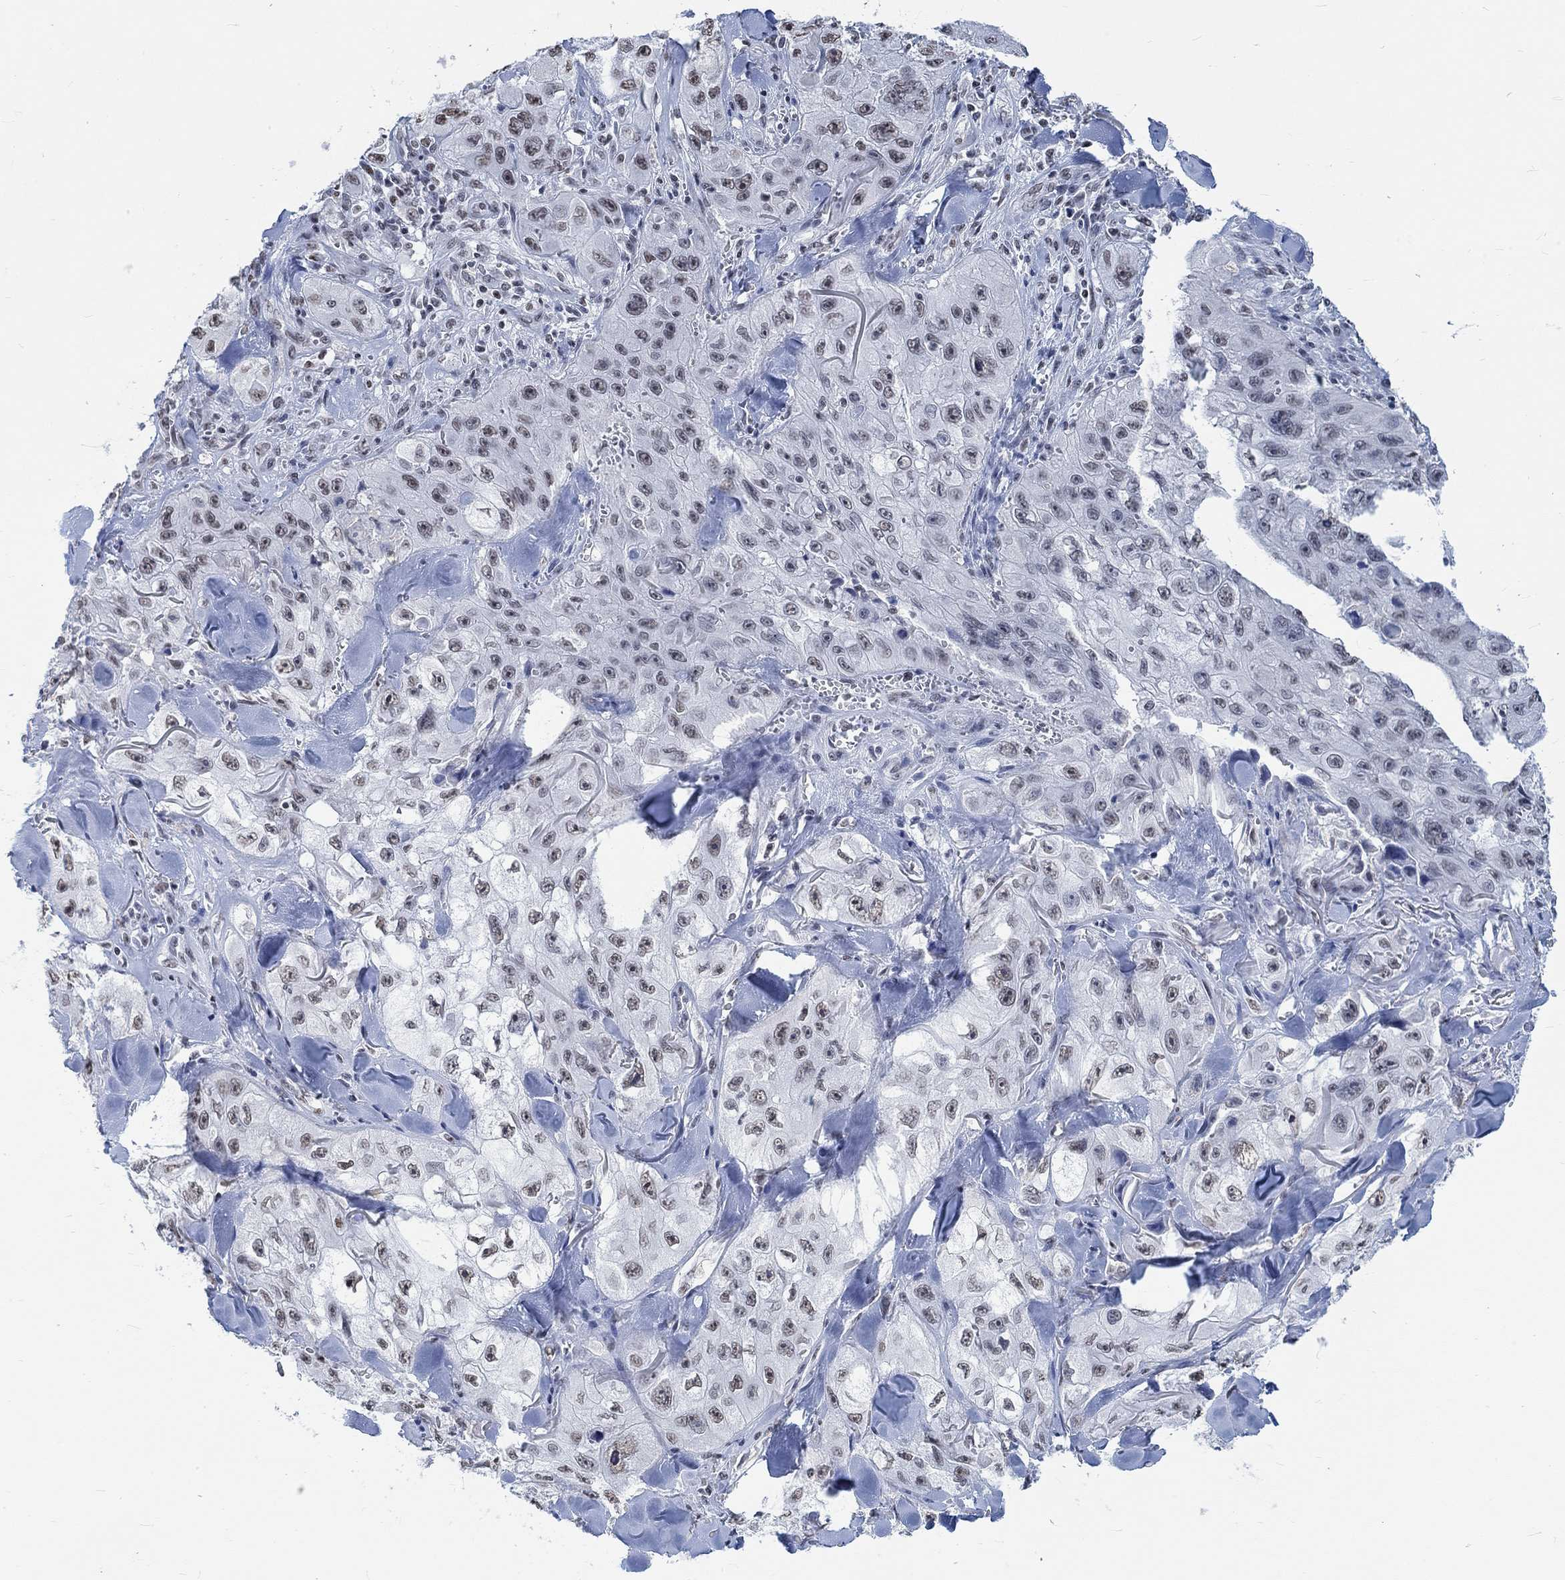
{"staining": {"intensity": "negative", "quantity": "none", "location": "none"}, "tissue": "skin cancer", "cell_type": "Tumor cells", "image_type": "cancer", "snomed": [{"axis": "morphology", "description": "Squamous cell carcinoma, NOS"}, {"axis": "topography", "description": "Skin"}, {"axis": "topography", "description": "Subcutis"}], "caption": "The histopathology image shows no significant staining in tumor cells of skin squamous cell carcinoma. (Brightfield microscopy of DAB (3,3'-diaminobenzidine) immunohistochemistry at high magnification).", "gene": "KCNH8", "patient": {"sex": "male", "age": 73}}